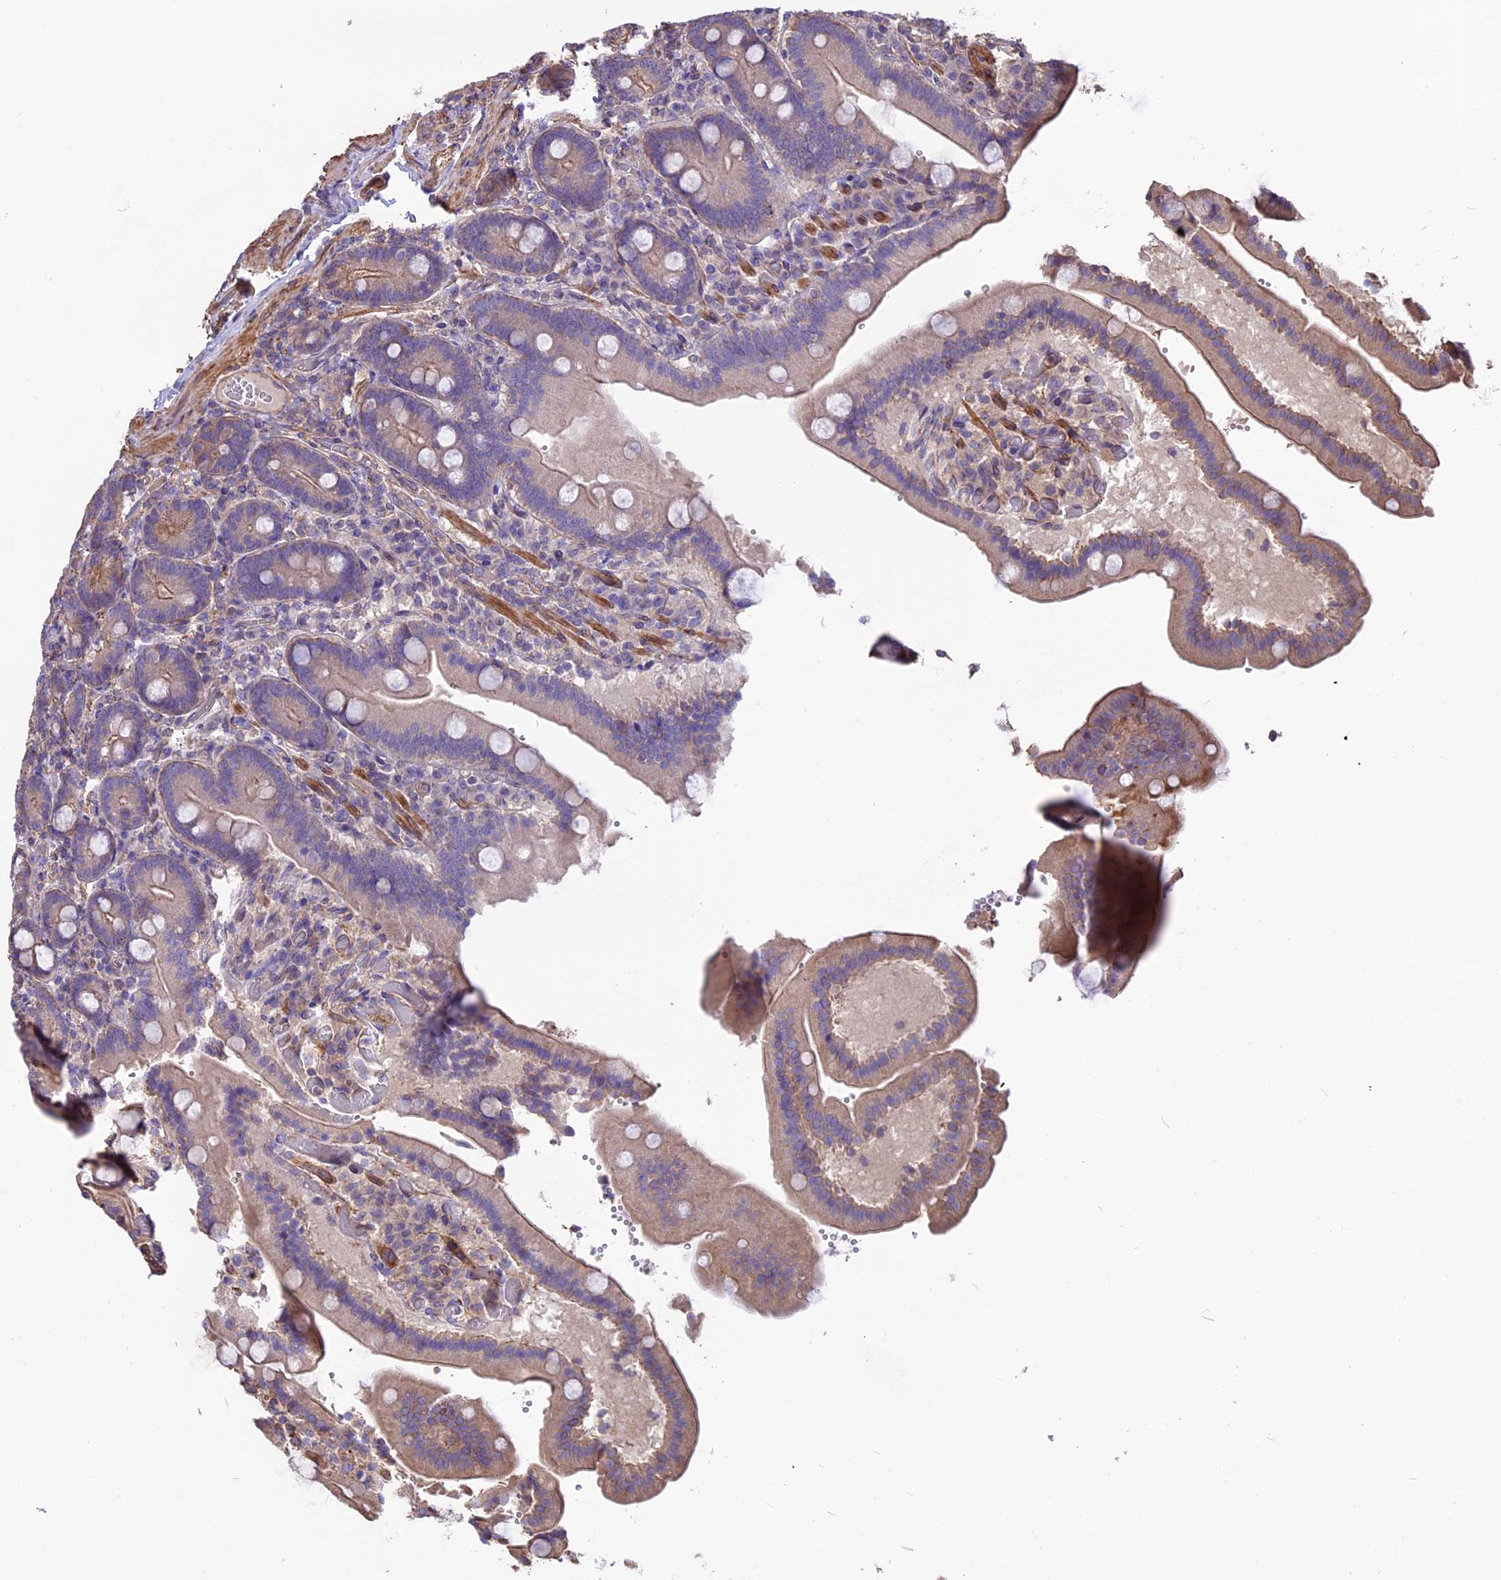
{"staining": {"intensity": "weak", "quantity": "25%-75%", "location": "cytoplasmic/membranous"}, "tissue": "duodenum", "cell_type": "Glandular cells", "image_type": "normal", "snomed": [{"axis": "morphology", "description": "Normal tissue, NOS"}, {"axis": "topography", "description": "Duodenum"}], "caption": "Duodenum stained with a brown dye shows weak cytoplasmic/membranous positive staining in about 25%-75% of glandular cells.", "gene": "ANO3", "patient": {"sex": "female", "age": 62}}